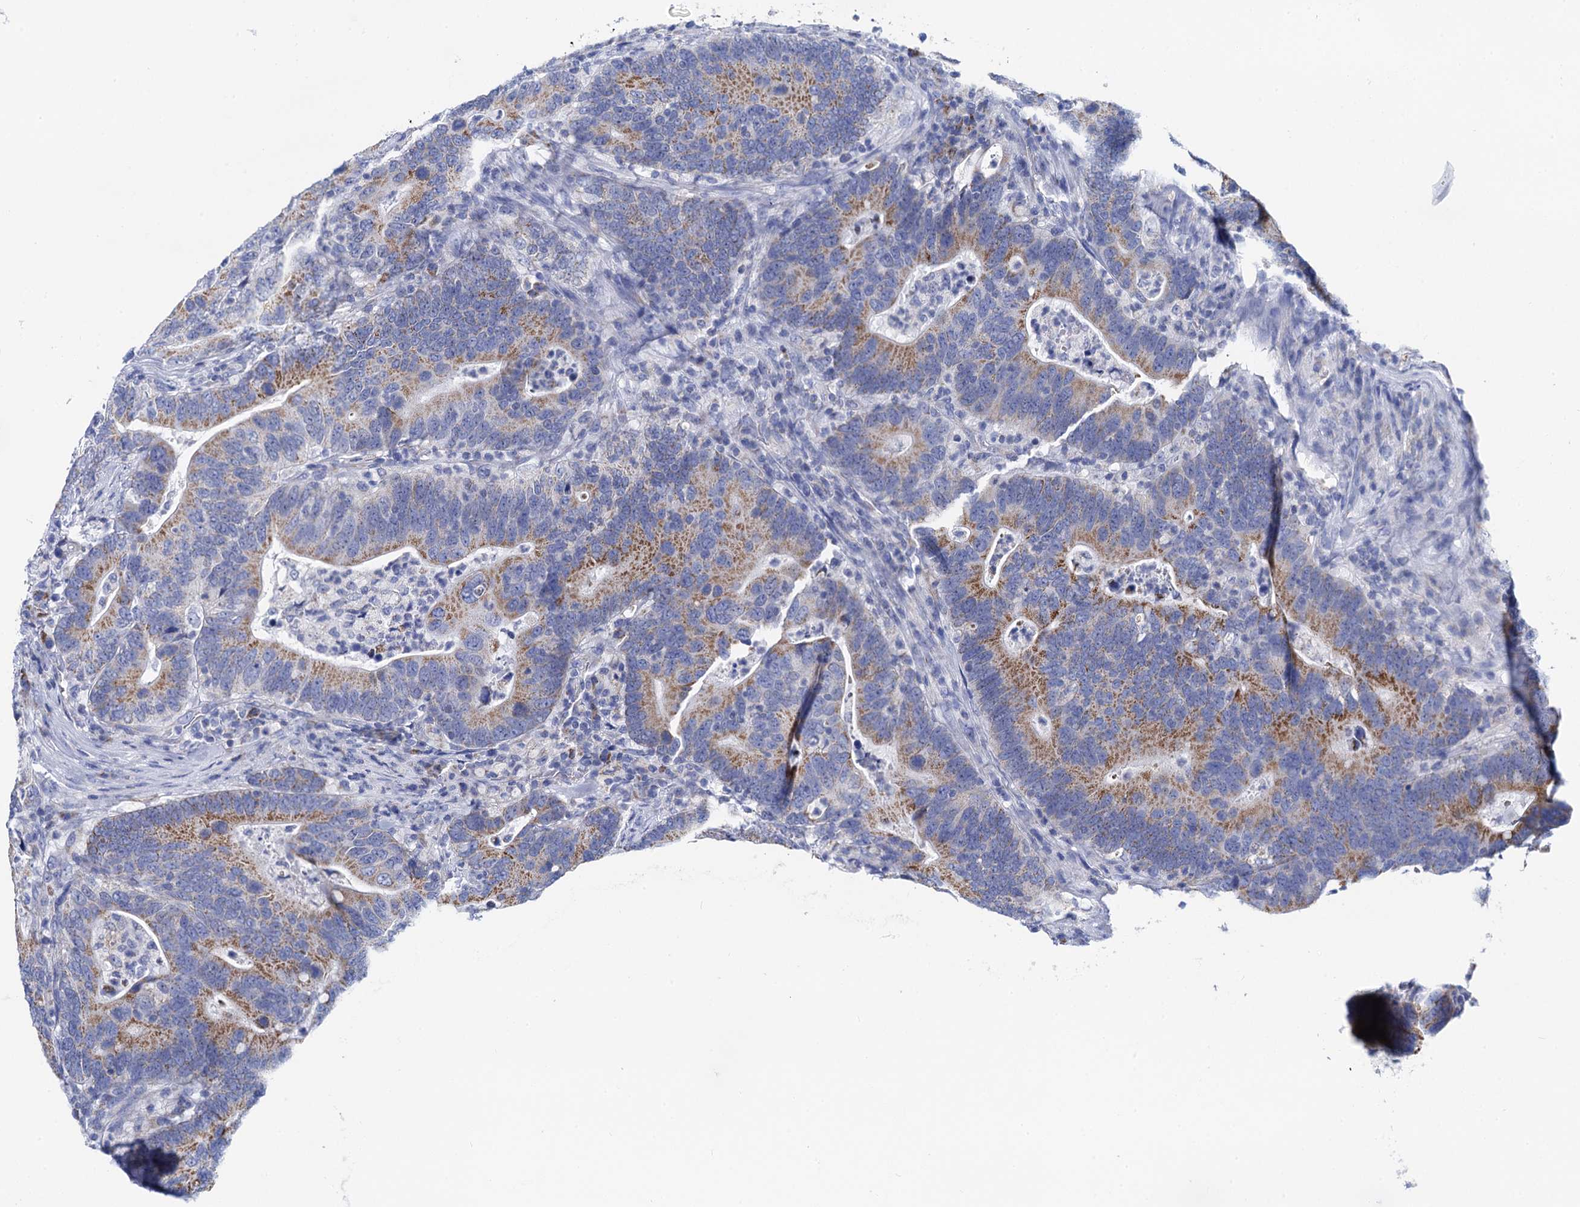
{"staining": {"intensity": "moderate", "quantity": "25%-75%", "location": "cytoplasmic/membranous"}, "tissue": "colorectal cancer", "cell_type": "Tumor cells", "image_type": "cancer", "snomed": [{"axis": "morphology", "description": "Adenocarcinoma, NOS"}, {"axis": "topography", "description": "Colon"}], "caption": "The photomicrograph reveals staining of colorectal cancer (adenocarcinoma), revealing moderate cytoplasmic/membranous protein expression (brown color) within tumor cells.", "gene": "ACADSB", "patient": {"sex": "female", "age": 66}}